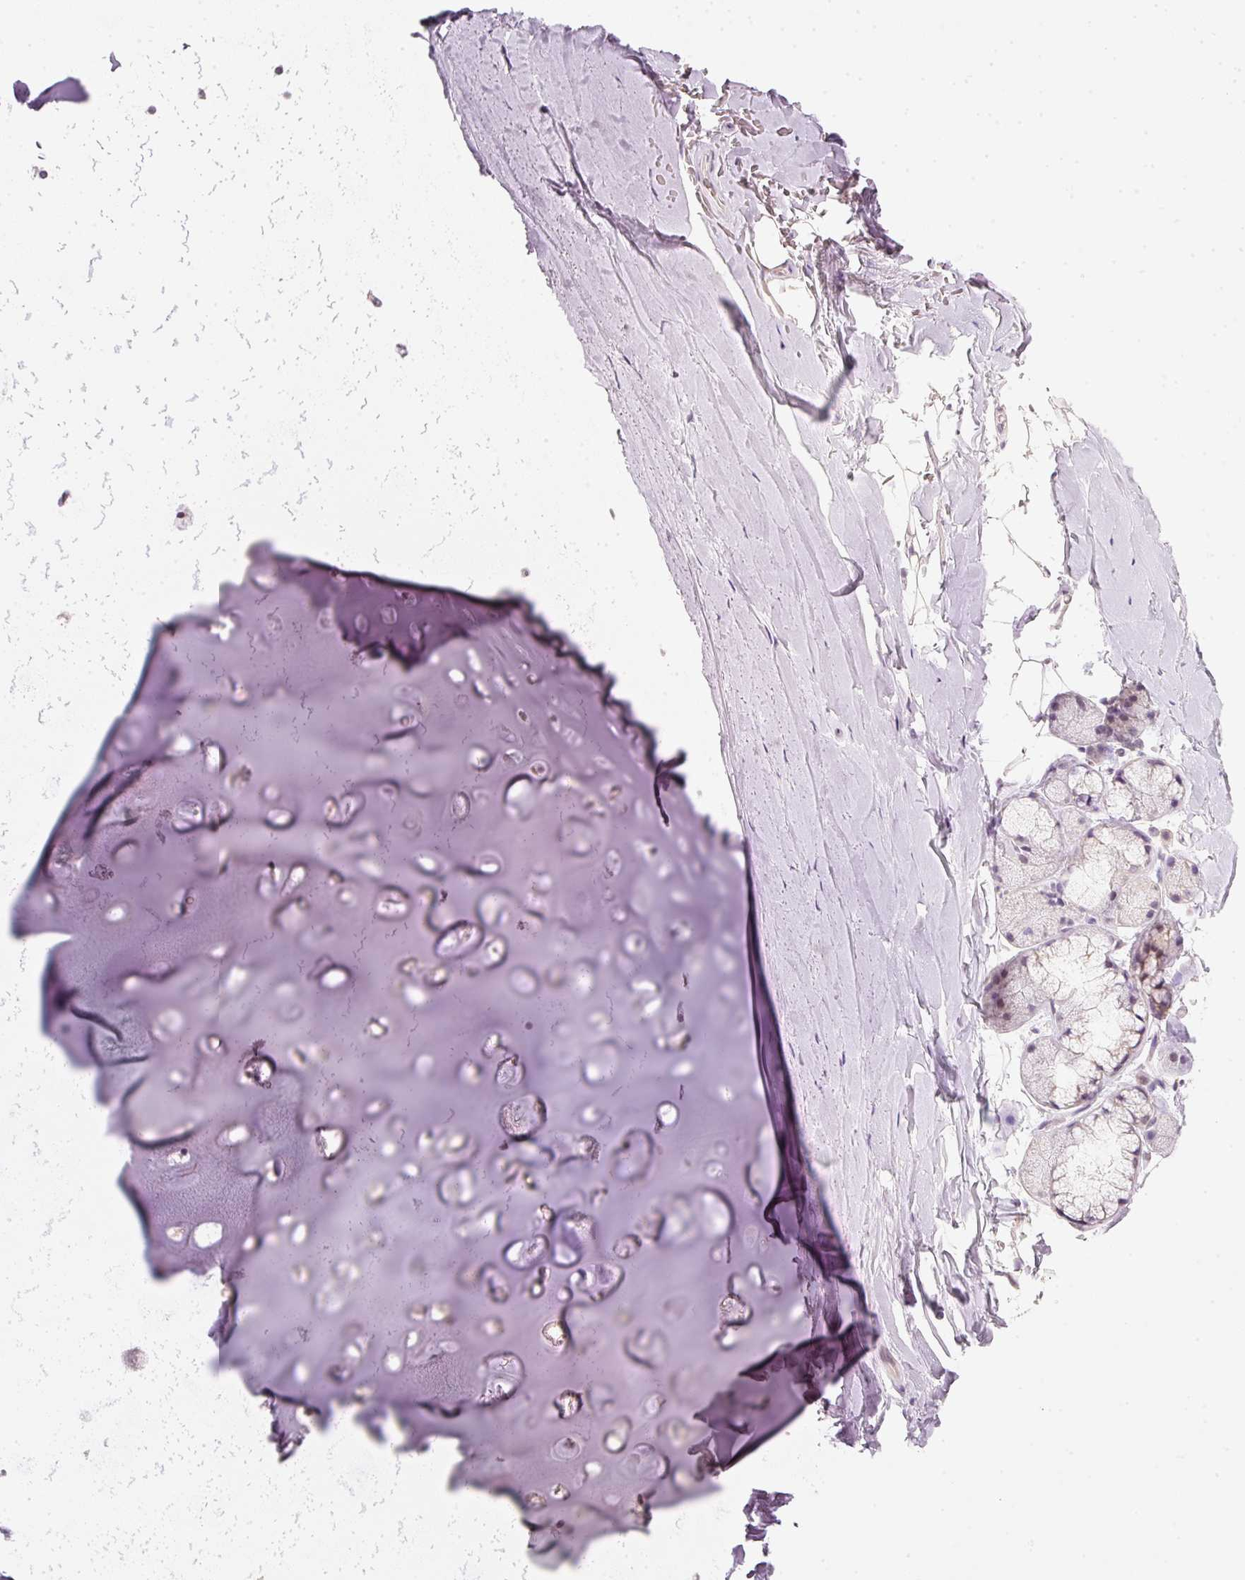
{"staining": {"intensity": "negative", "quantity": "none", "location": "none"}, "tissue": "adipose tissue", "cell_type": "Adipocytes", "image_type": "normal", "snomed": [{"axis": "morphology", "description": "Normal tissue, NOS"}, {"axis": "morphology", "description": "Squamous cell carcinoma, NOS"}, {"axis": "topography", "description": "Bronchus"}, {"axis": "topography", "description": "Lung"}], "caption": "Histopathology image shows no significant protein staining in adipocytes of benign adipose tissue. The staining is performed using DAB brown chromogen with nuclei counter-stained in using hematoxylin.", "gene": "FSTL3", "patient": {"sex": "female", "age": 70}}